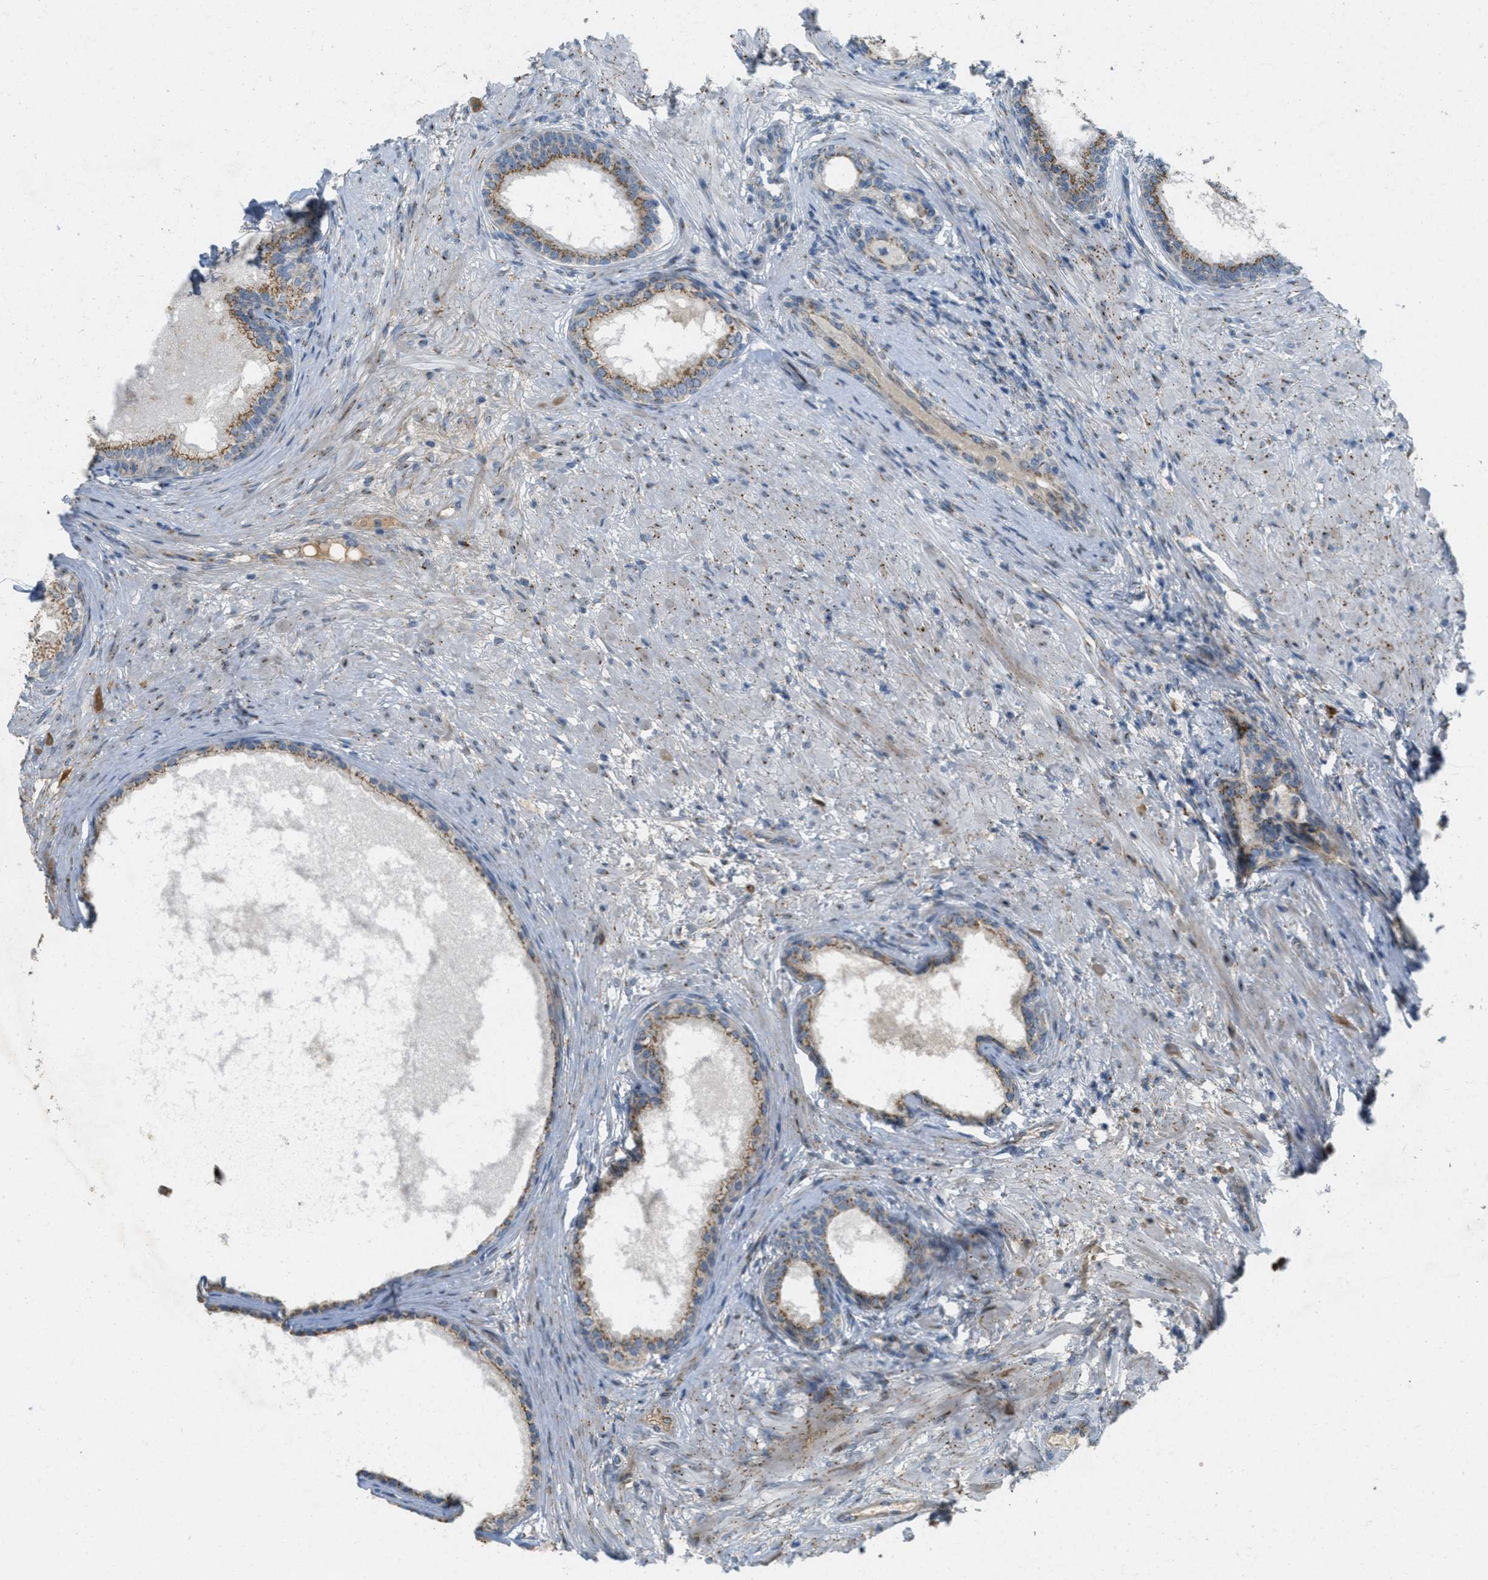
{"staining": {"intensity": "moderate", "quantity": ">75%", "location": "cytoplasmic/membranous"}, "tissue": "prostate", "cell_type": "Glandular cells", "image_type": "normal", "snomed": [{"axis": "morphology", "description": "Normal tissue, NOS"}, {"axis": "topography", "description": "Prostate"}], "caption": "The immunohistochemical stain highlights moderate cytoplasmic/membranous staining in glandular cells of benign prostate.", "gene": "ZFPL1", "patient": {"sex": "male", "age": 76}}